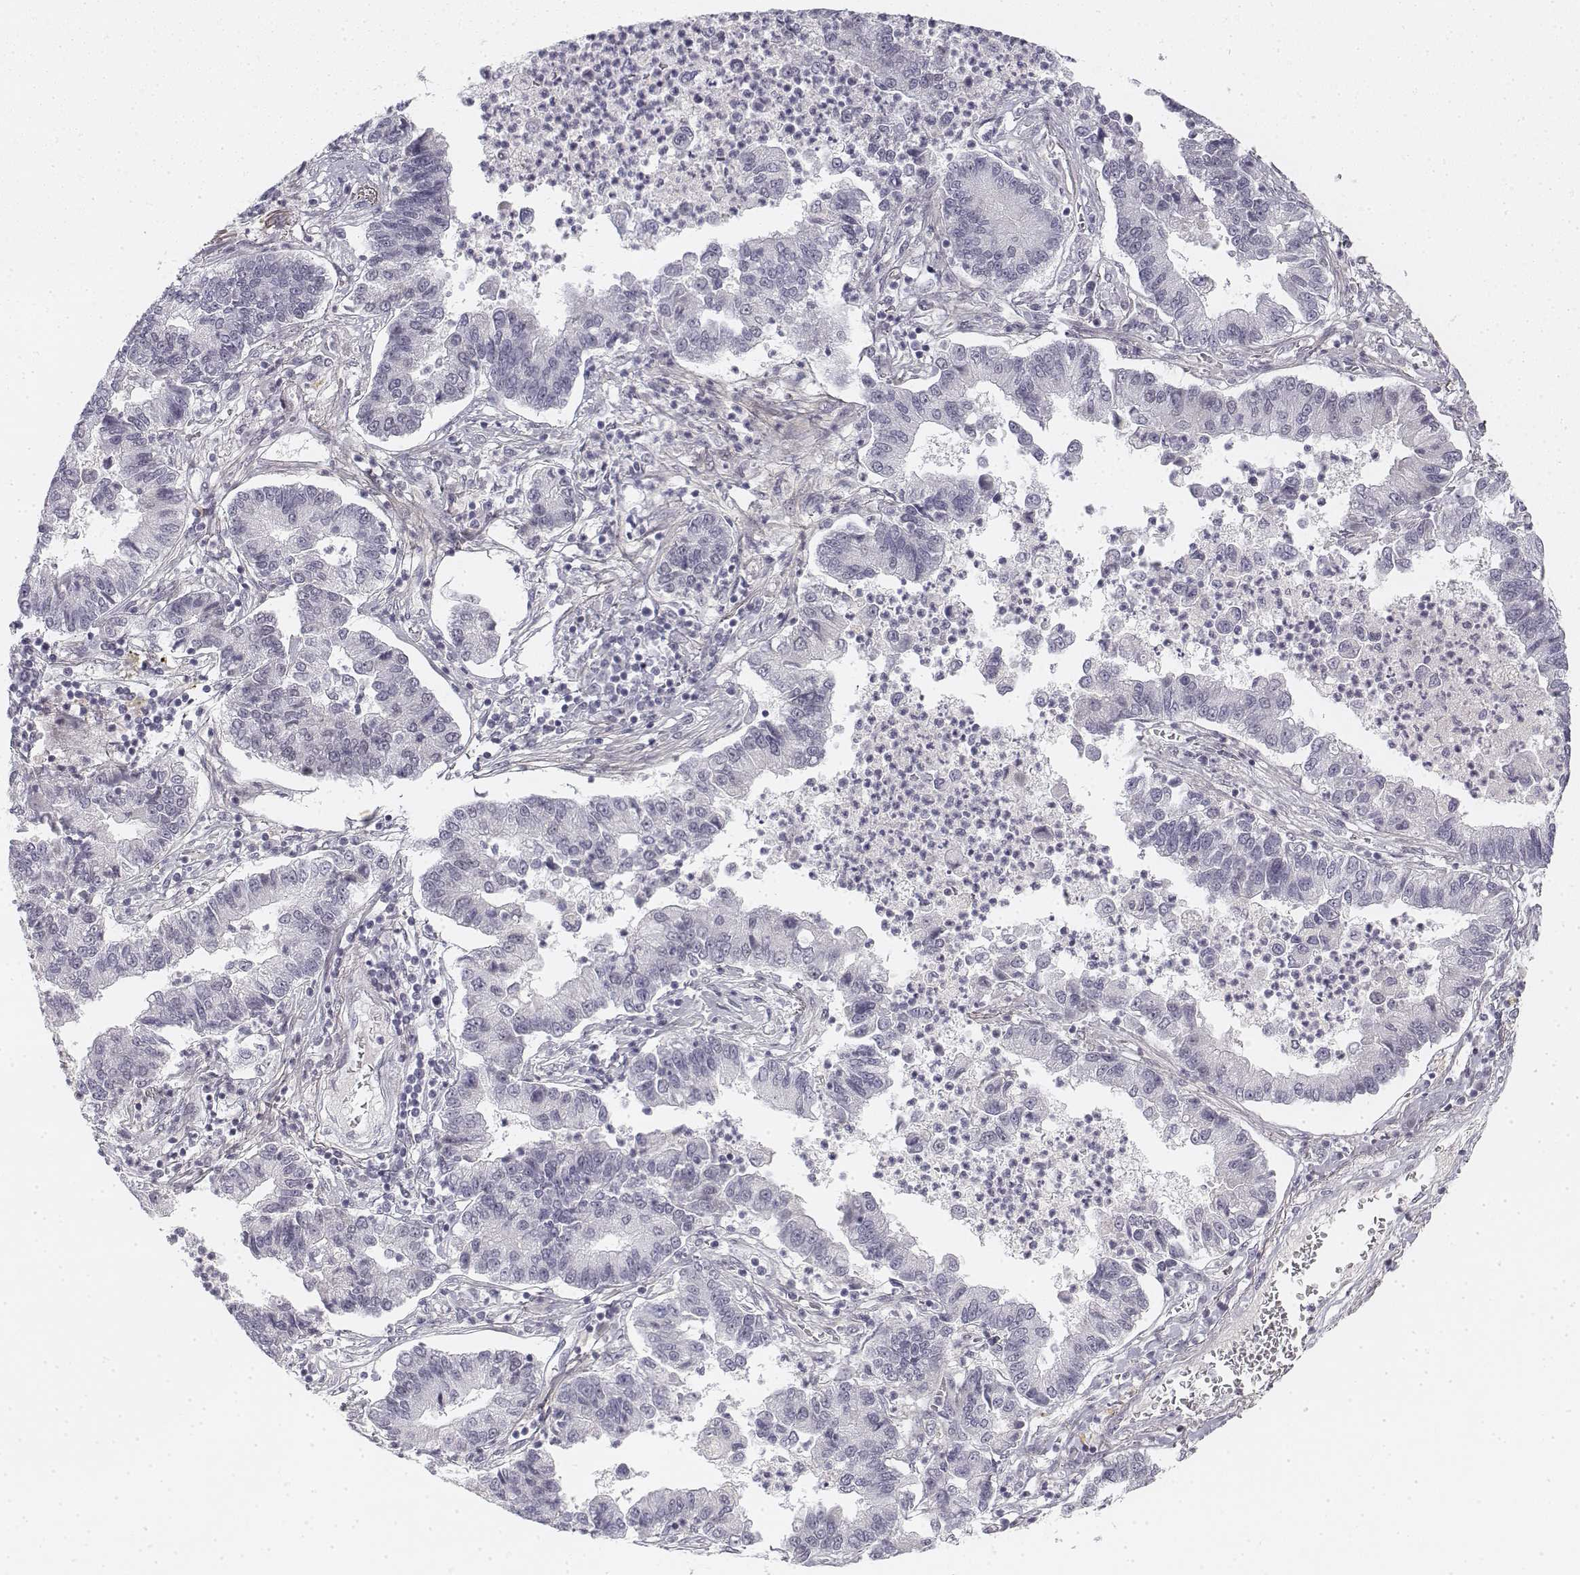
{"staining": {"intensity": "negative", "quantity": "none", "location": "none"}, "tissue": "lung cancer", "cell_type": "Tumor cells", "image_type": "cancer", "snomed": [{"axis": "morphology", "description": "Adenocarcinoma, NOS"}, {"axis": "topography", "description": "Lung"}], "caption": "IHC of lung adenocarcinoma exhibits no expression in tumor cells. (DAB (3,3'-diaminobenzidine) IHC visualized using brightfield microscopy, high magnification).", "gene": "KRT84", "patient": {"sex": "female", "age": 57}}